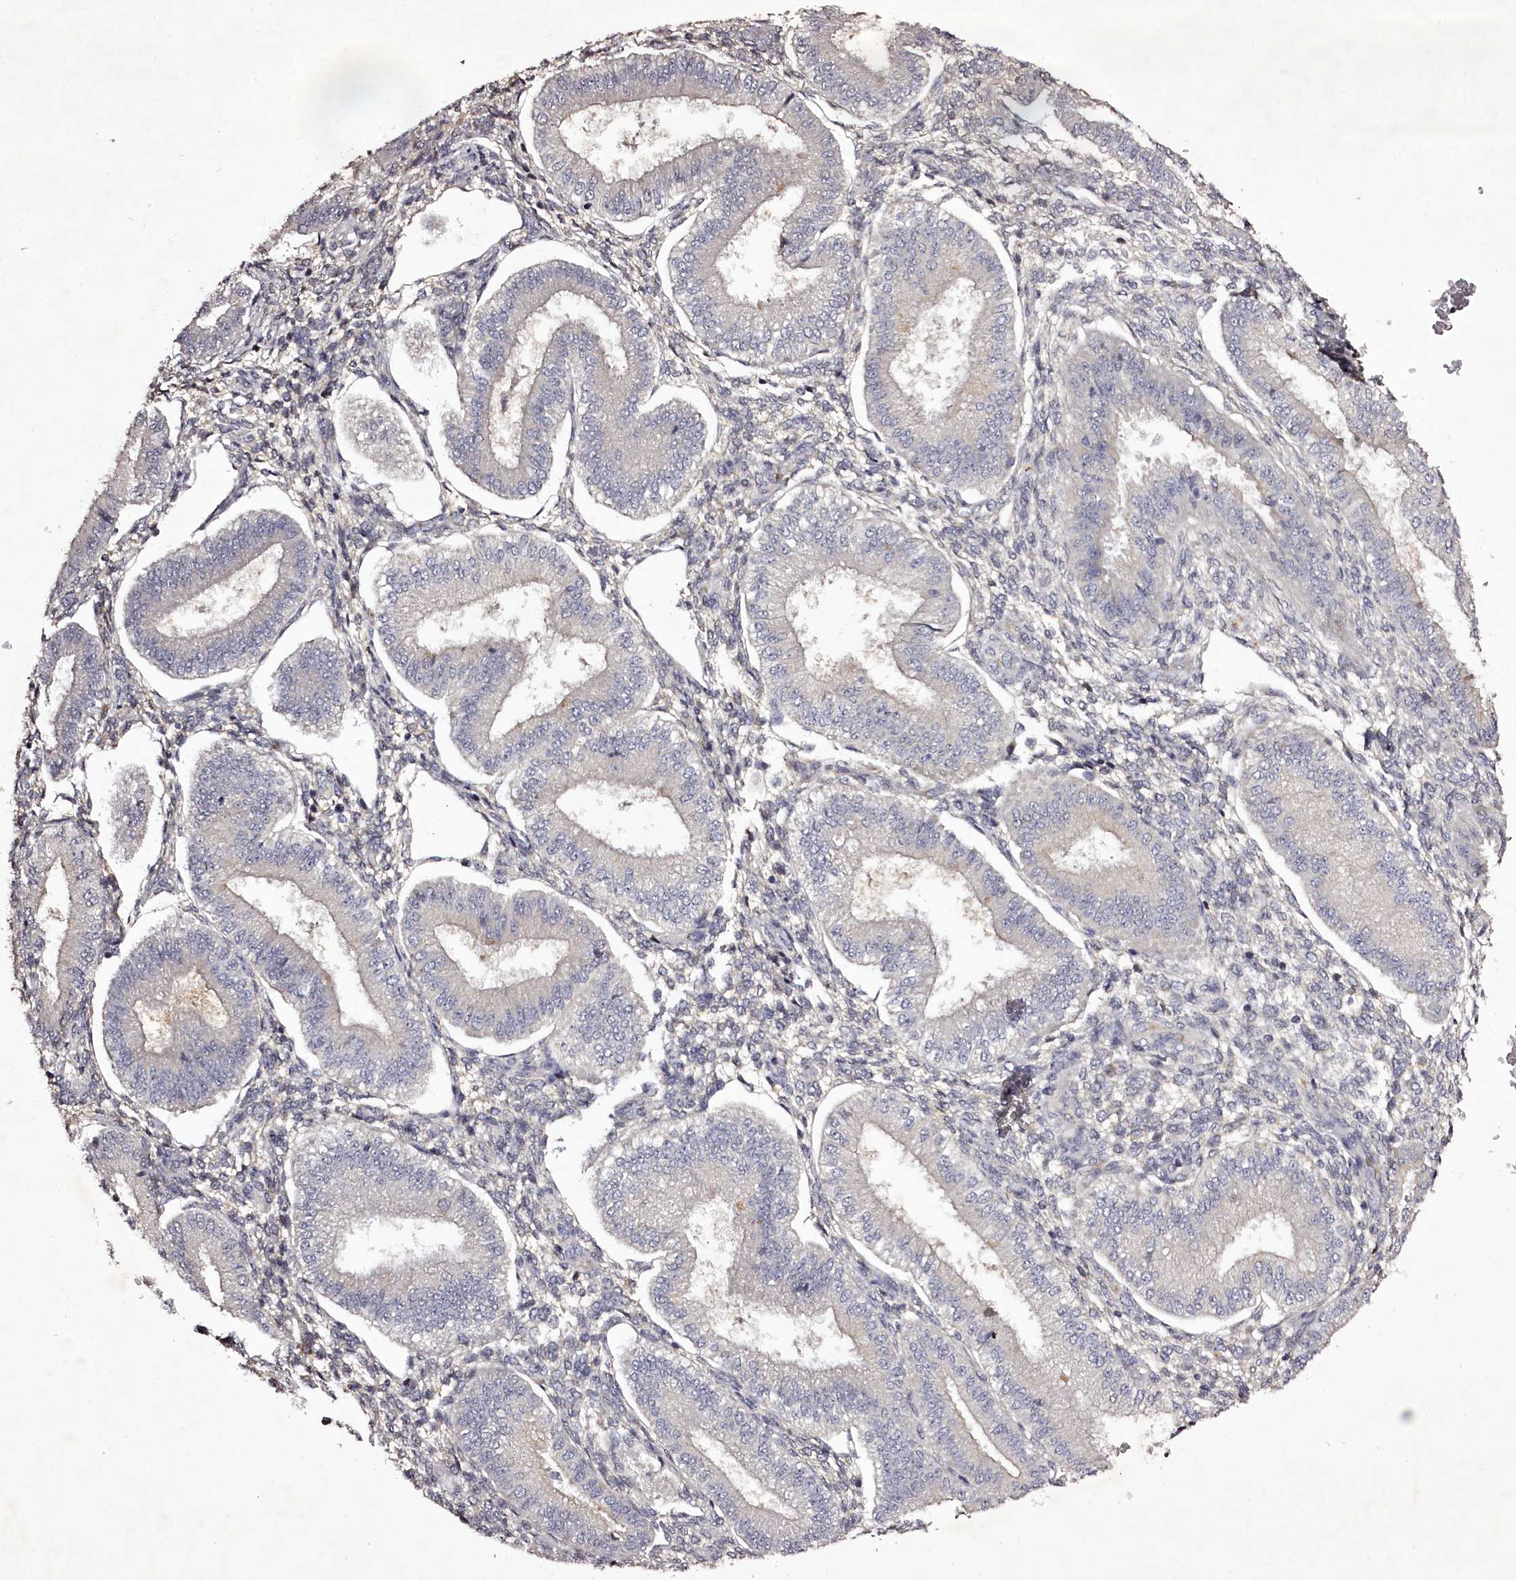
{"staining": {"intensity": "negative", "quantity": "none", "location": "none"}, "tissue": "endometrium", "cell_type": "Cells in endometrial stroma", "image_type": "normal", "snomed": [{"axis": "morphology", "description": "Normal tissue, NOS"}, {"axis": "topography", "description": "Endometrium"}], "caption": "Unremarkable endometrium was stained to show a protein in brown. There is no significant staining in cells in endometrial stroma. (Stains: DAB (3,3'-diaminobenzidine) immunohistochemistry with hematoxylin counter stain, Microscopy: brightfield microscopy at high magnification).", "gene": "RBMXL2", "patient": {"sex": "female", "age": 39}}